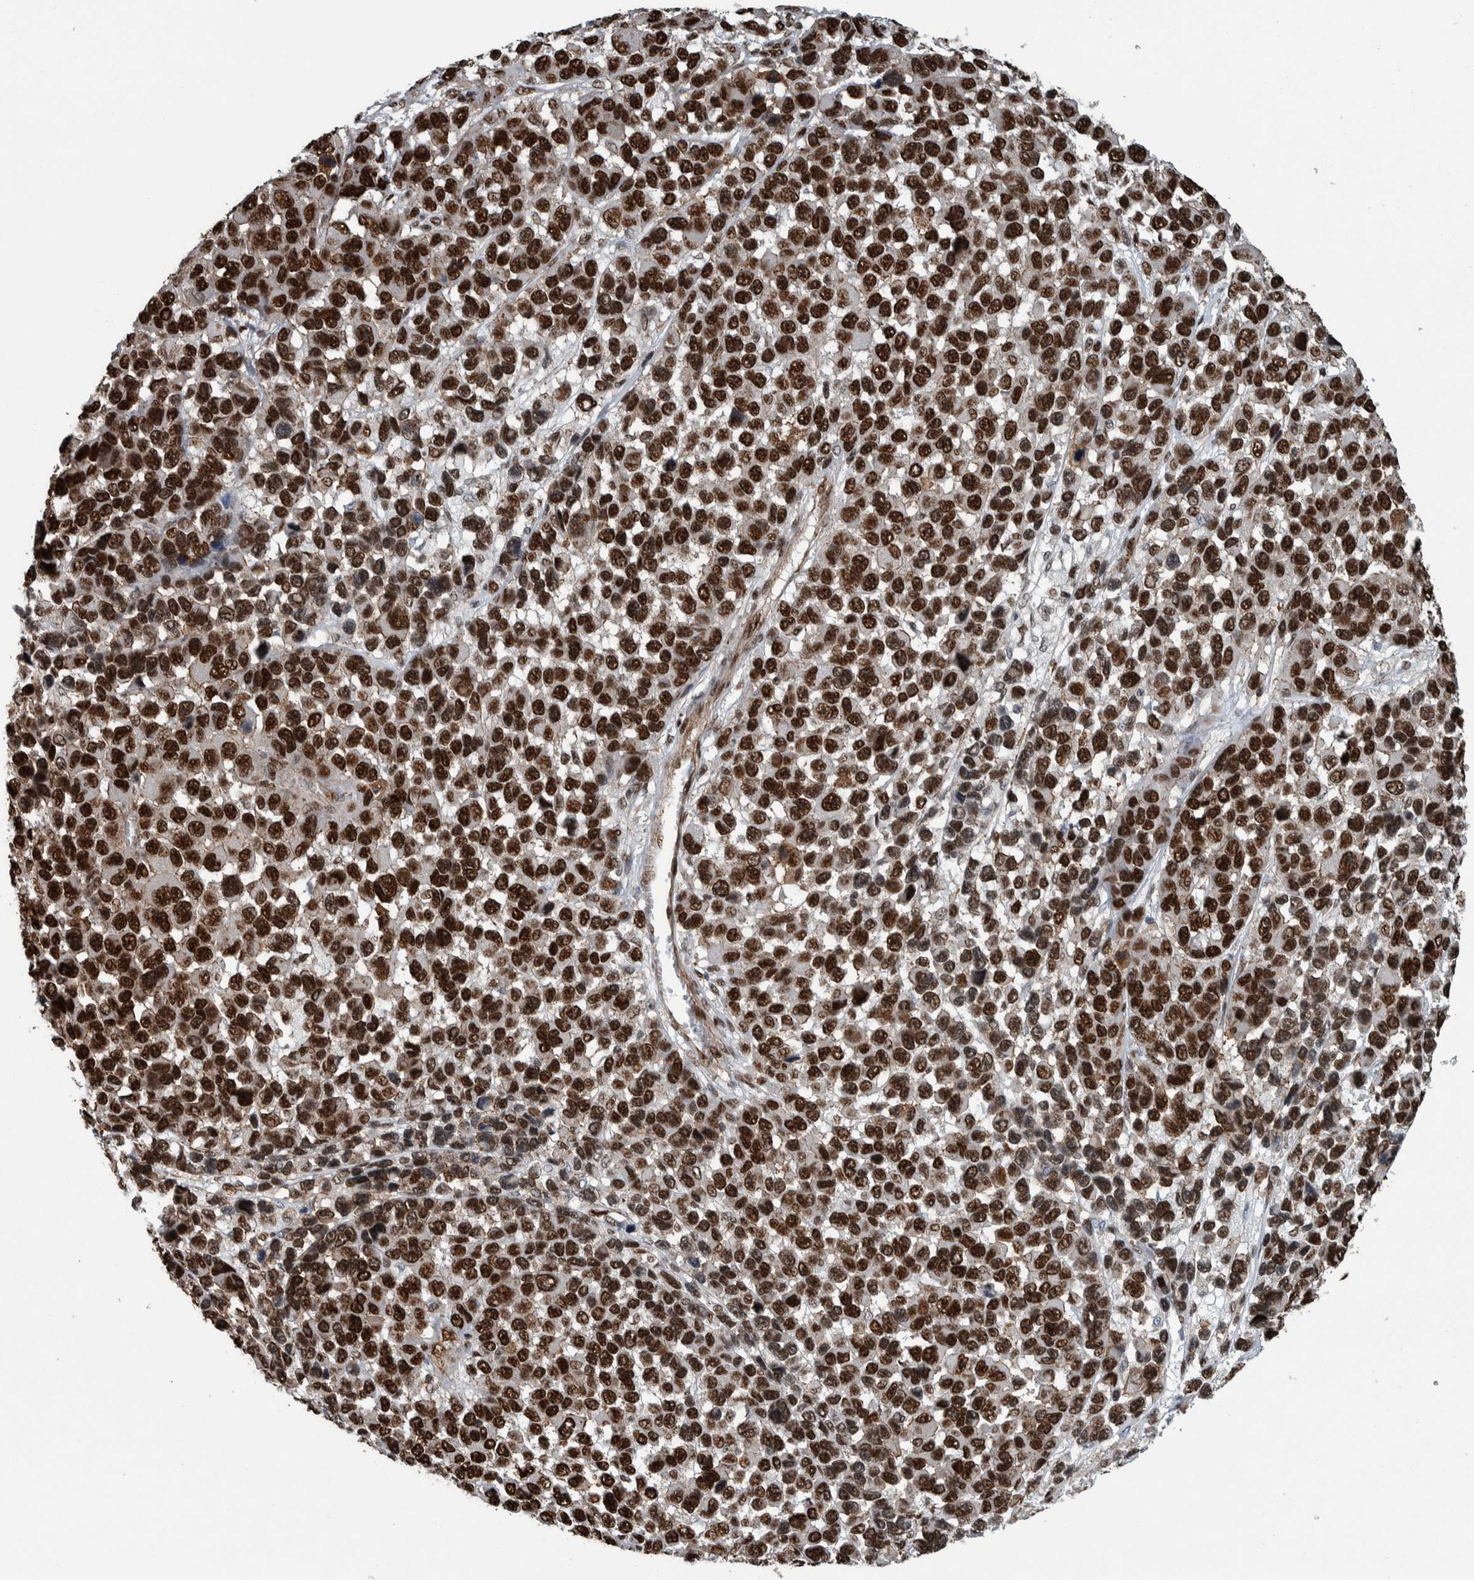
{"staining": {"intensity": "strong", "quantity": ">75%", "location": "nuclear"}, "tissue": "melanoma", "cell_type": "Tumor cells", "image_type": "cancer", "snomed": [{"axis": "morphology", "description": "Malignant melanoma, NOS"}, {"axis": "topography", "description": "Skin"}], "caption": "Malignant melanoma stained with a protein marker demonstrates strong staining in tumor cells.", "gene": "FAM135B", "patient": {"sex": "male", "age": 53}}